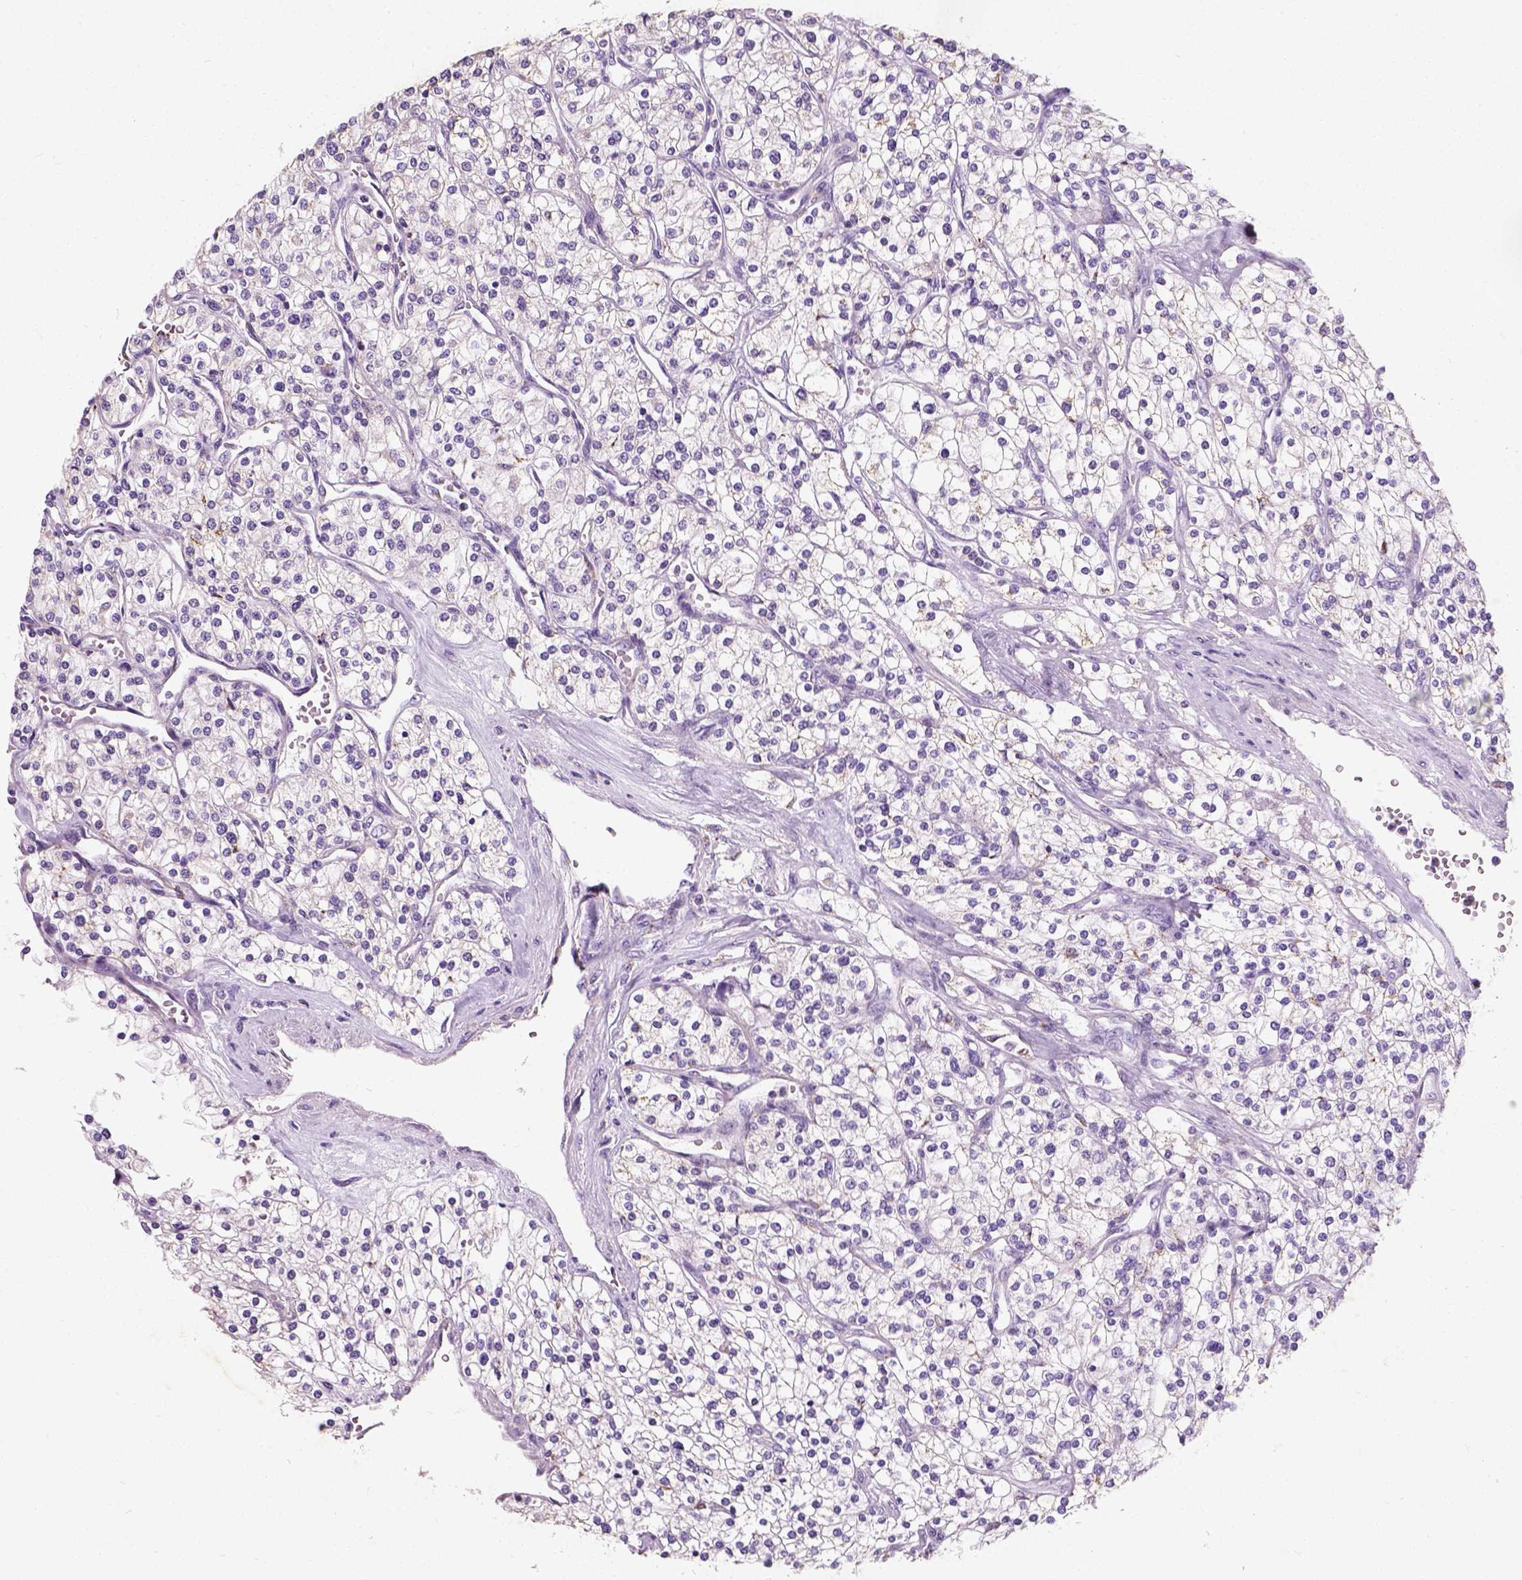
{"staining": {"intensity": "negative", "quantity": "none", "location": "none"}, "tissue": "renal cancer", "cell_type": "Tumor cells", "image_type": "cancer", "snomed": [{"axis": "morphology", "description": "Adenocarcinoma, NOS"}, {"axis": "topography", "description": "Kidney"}], "caption": "Immunohistochemistry photomicrograph of neoplastic tissue: human renal cancer stained with DAB demonstrates no significant protein positivity in tumor cells. The staining was performed using DAB (3,3'-diaminobenzidine) to visualize the protein expression in brown, while the nuclei were stained in blue with hematoxylin (Magnification: 20x).", "gene": "CHODL", "patient": {"sex": "male", "age": 80}}